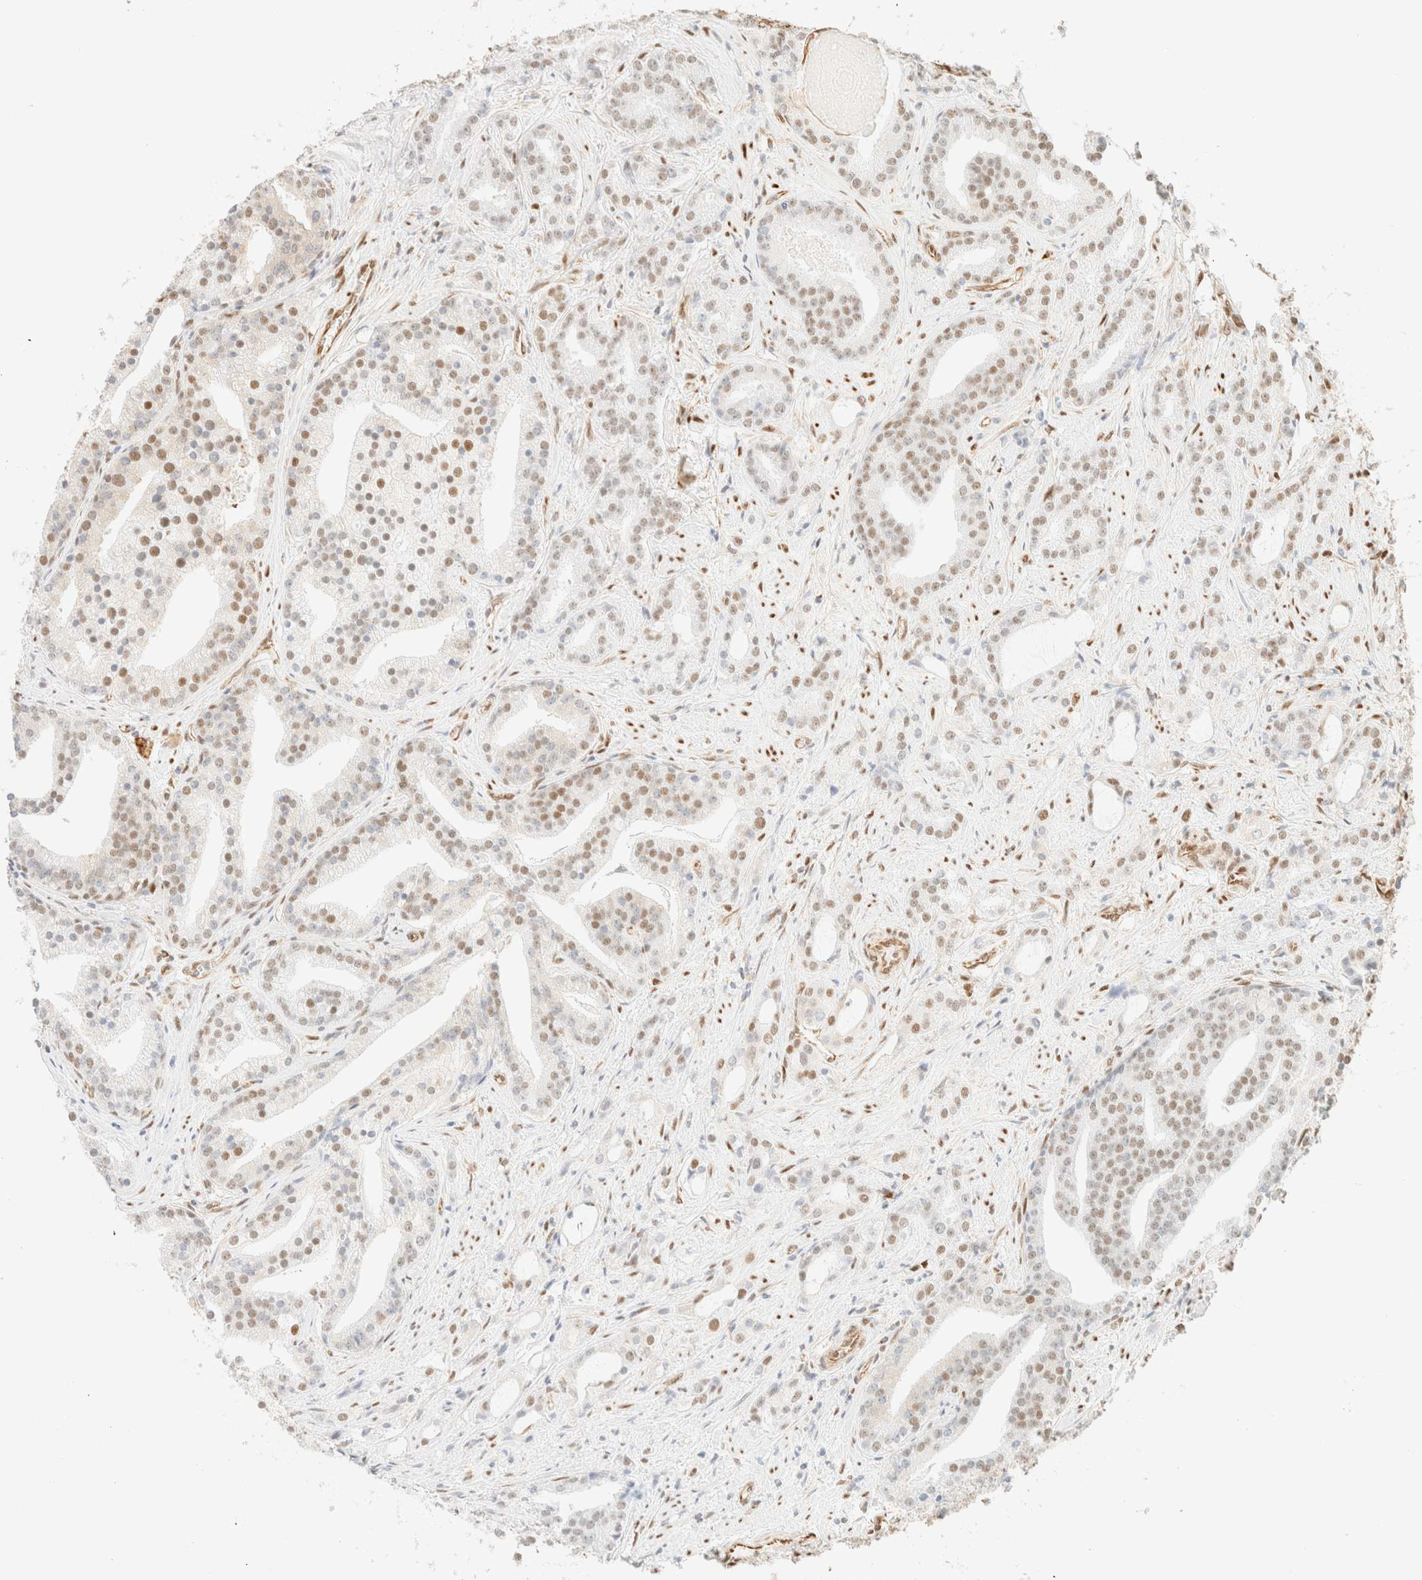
{"staining": {"intensity": "strong", "quantity": "<25%", "location": "nuclear"}, "tissue": "prostate cancer", "cell_type": "Tumor cells", "image_type": "cancer", "snomed": [{"axis": "morphology", "description": "Adenocarcinoma, Low grade"}, {"axis": "topography", "description": "Prostate"}], "caption": "A medium amount of strong nuclear positivity is present in approximately <25% of tumor cells in prostate cancer tissue.", "gene": "ZSCAN18", "patient": {"sex": "male", "age": 67}}